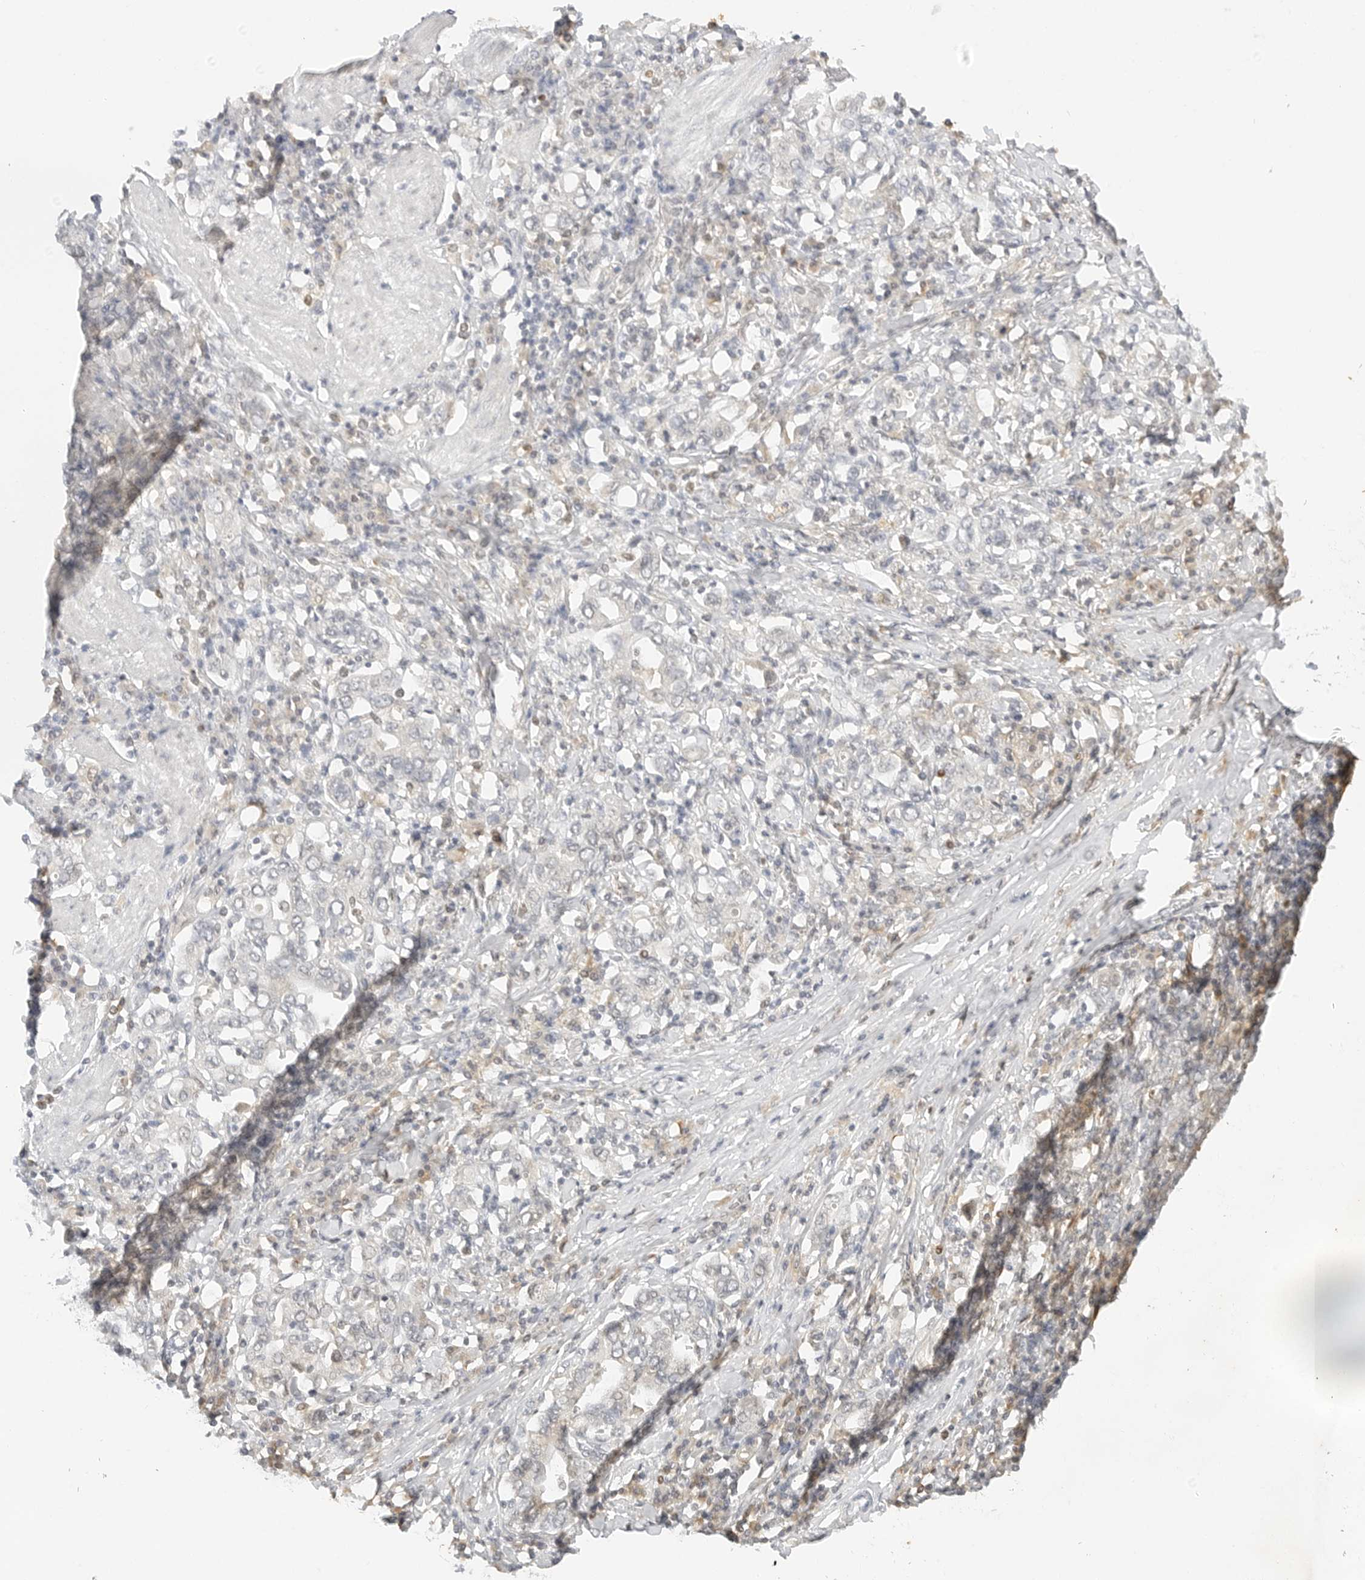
{"staining": {"intensity": "negative", "quantity": "none", "location": "none"}, "tissue": "stomach cancer", "cell_type": "Tumor cells", "image_type": "cancer", "snomed": [{"axis": "morphology", "description": "Adenocarcinoma, NOS"}, {"axis": "topography", "description": "Stomach, upper"}], "caption": "Tumor cells are negative for brown protein staining in adenocarcinoma (stomach).", "gene": "NEO1", "patient": {"sex": "male", "age": 62}}